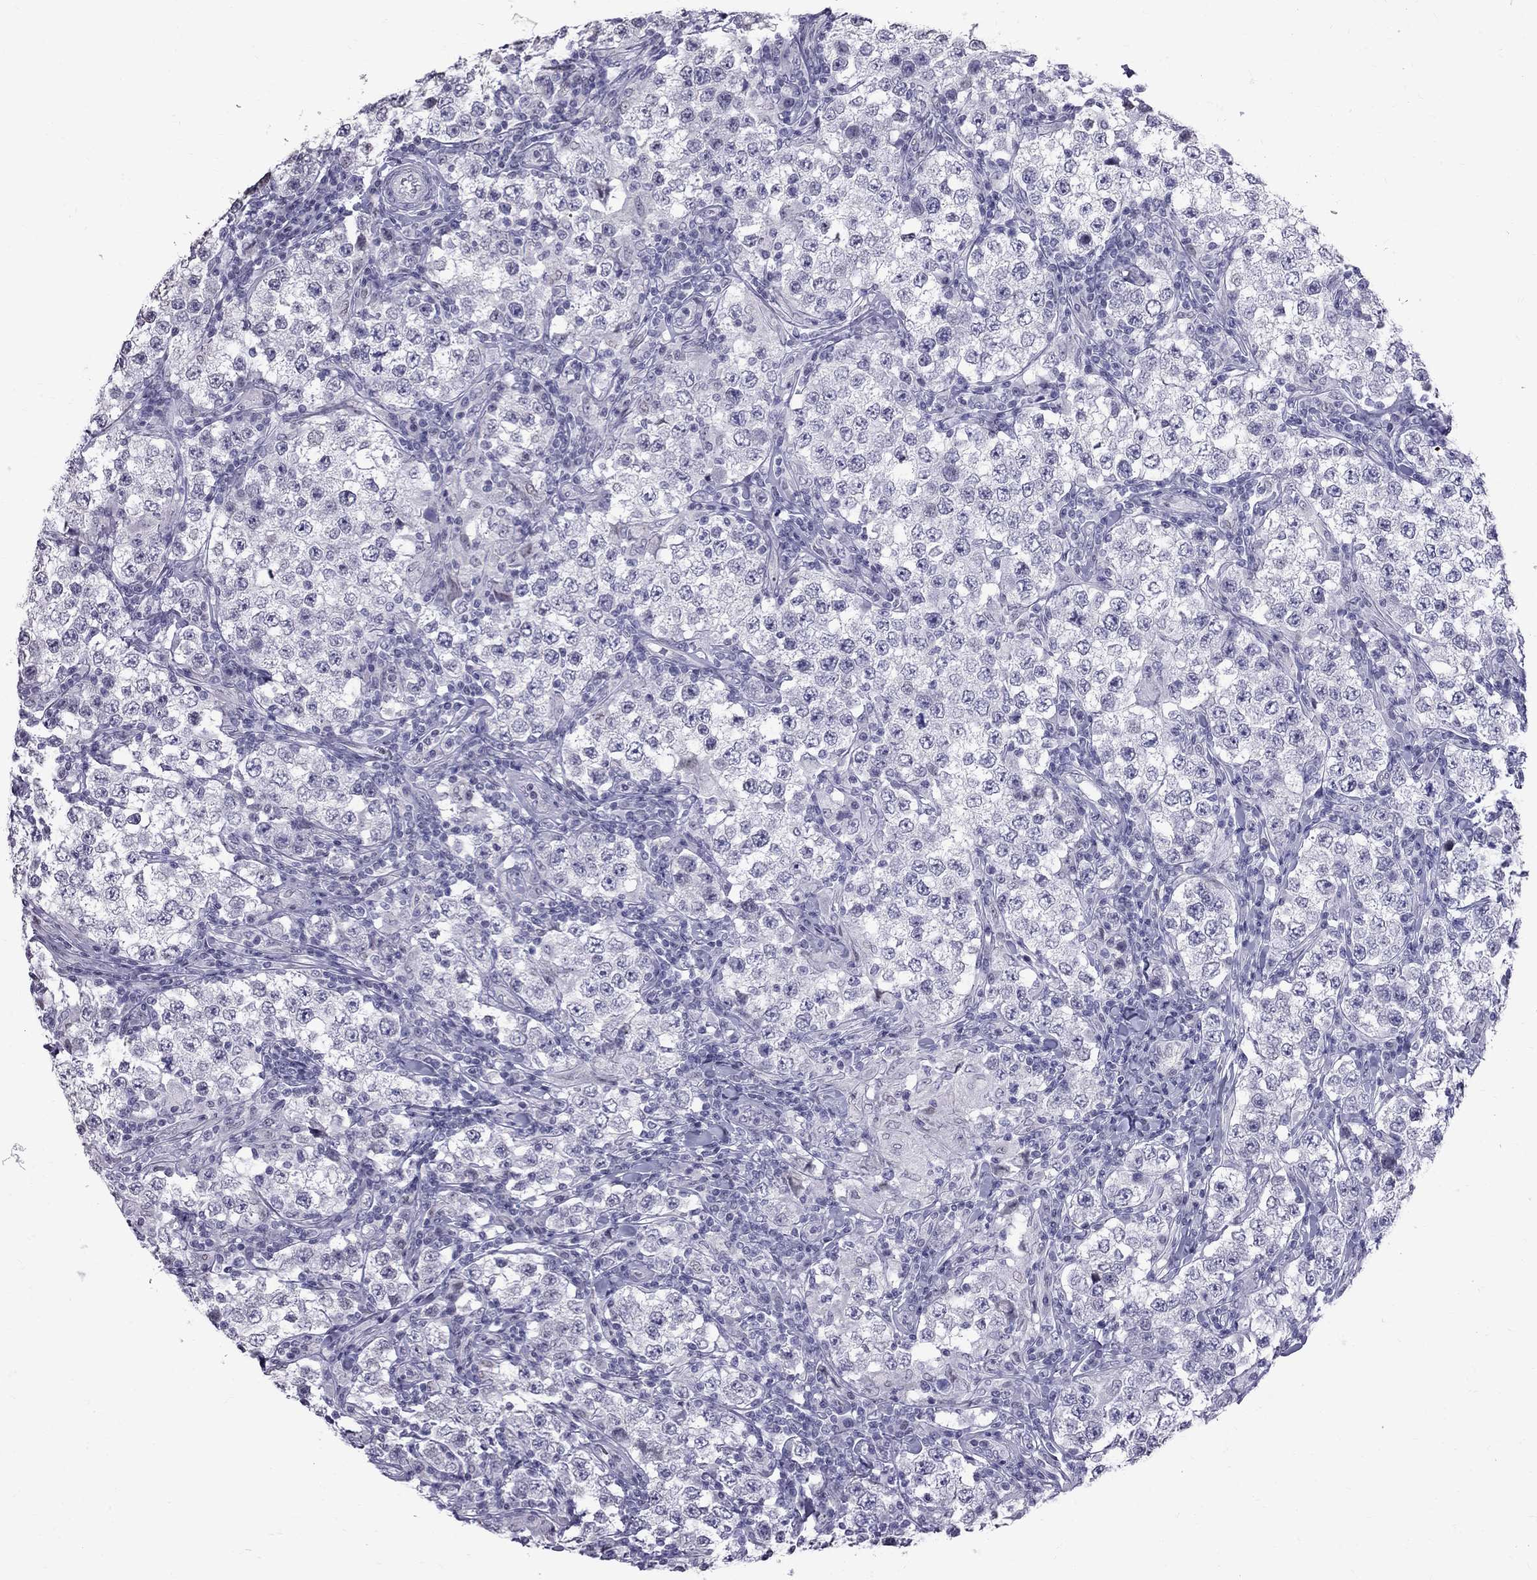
{"staining": {"intensity": "negative", "quantity": "none", "location": "none"}, "tissue": "testis cancer", "cell_type": "Tumor cells", "image_type": "cancer", "snomed": [{"axis": "morphology", "description": "Seminoma, NOS"}, {"axis": "morphology", "description": "Carcinoma, Embryonal, NOS"}, {"axis": "topography", "description": "Testis"}], "caption": "Protein analysis of testis embryonal carcinoma demonstrates no significant expression in tumor cells.", "gene": "MUC15", "patient": {"sex": "male", "age": 41}}